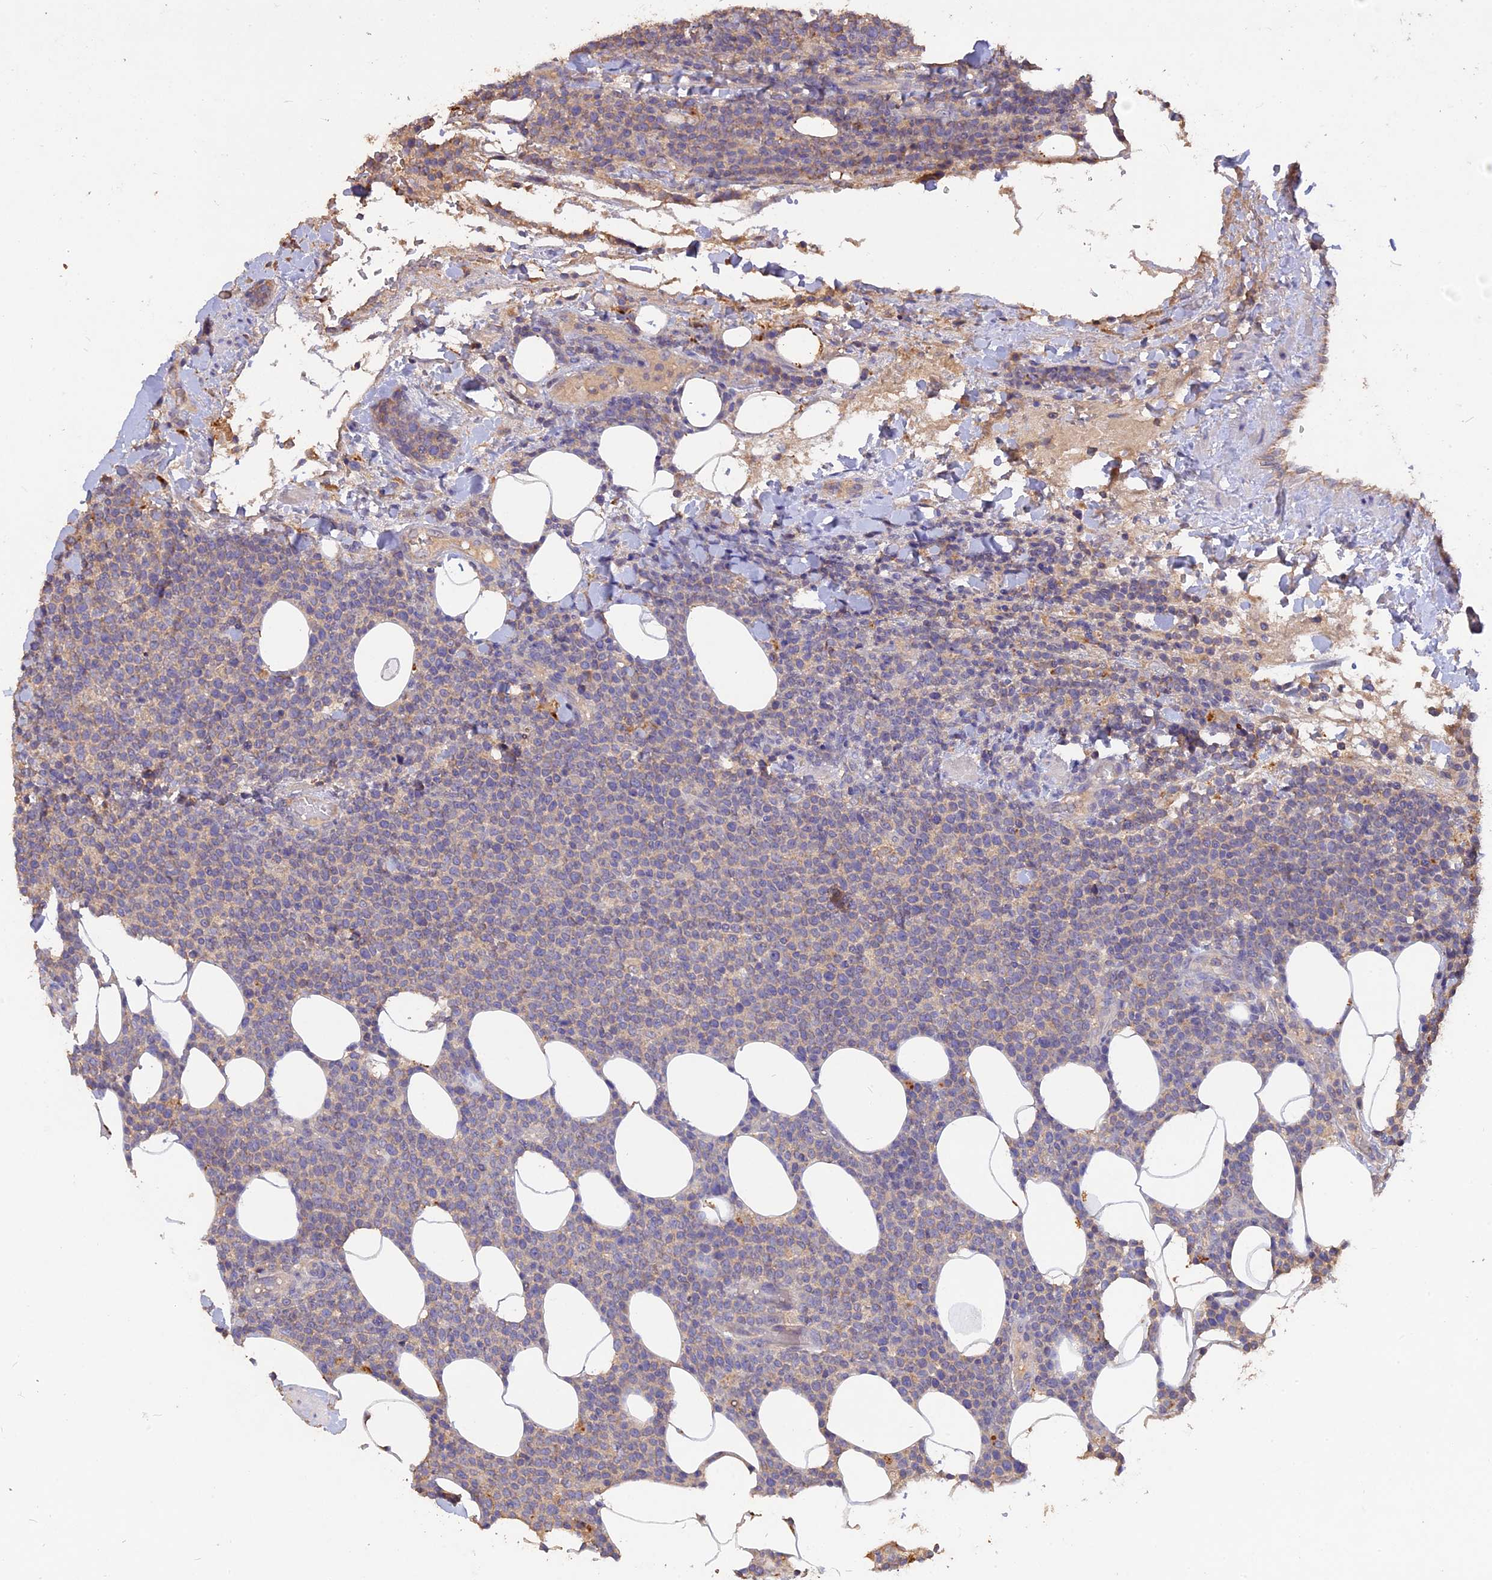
{"staining": {"intensity": "negative", "quantity": "none", "location": "none"}, "tissue": "lymphoma", "cell_type": "Tumor cells", "image_type": "cancer", "snomed": [{"axis": "morphology", "description": "Malignant lymphoma, non-Hodgkin's type, High grade"}, {"axis": "topography", "description": "Lymph node"}], "caption": "Immunohistochemistry (IHC) photomicrograph of human malignant lymphoma, non-Hodgkin's type (high-grade) stained for a protein (brown), which shows no expression in tumor cells.", "gene": "SLC26A4", "patient": {"sex": "male", "age": 61}}